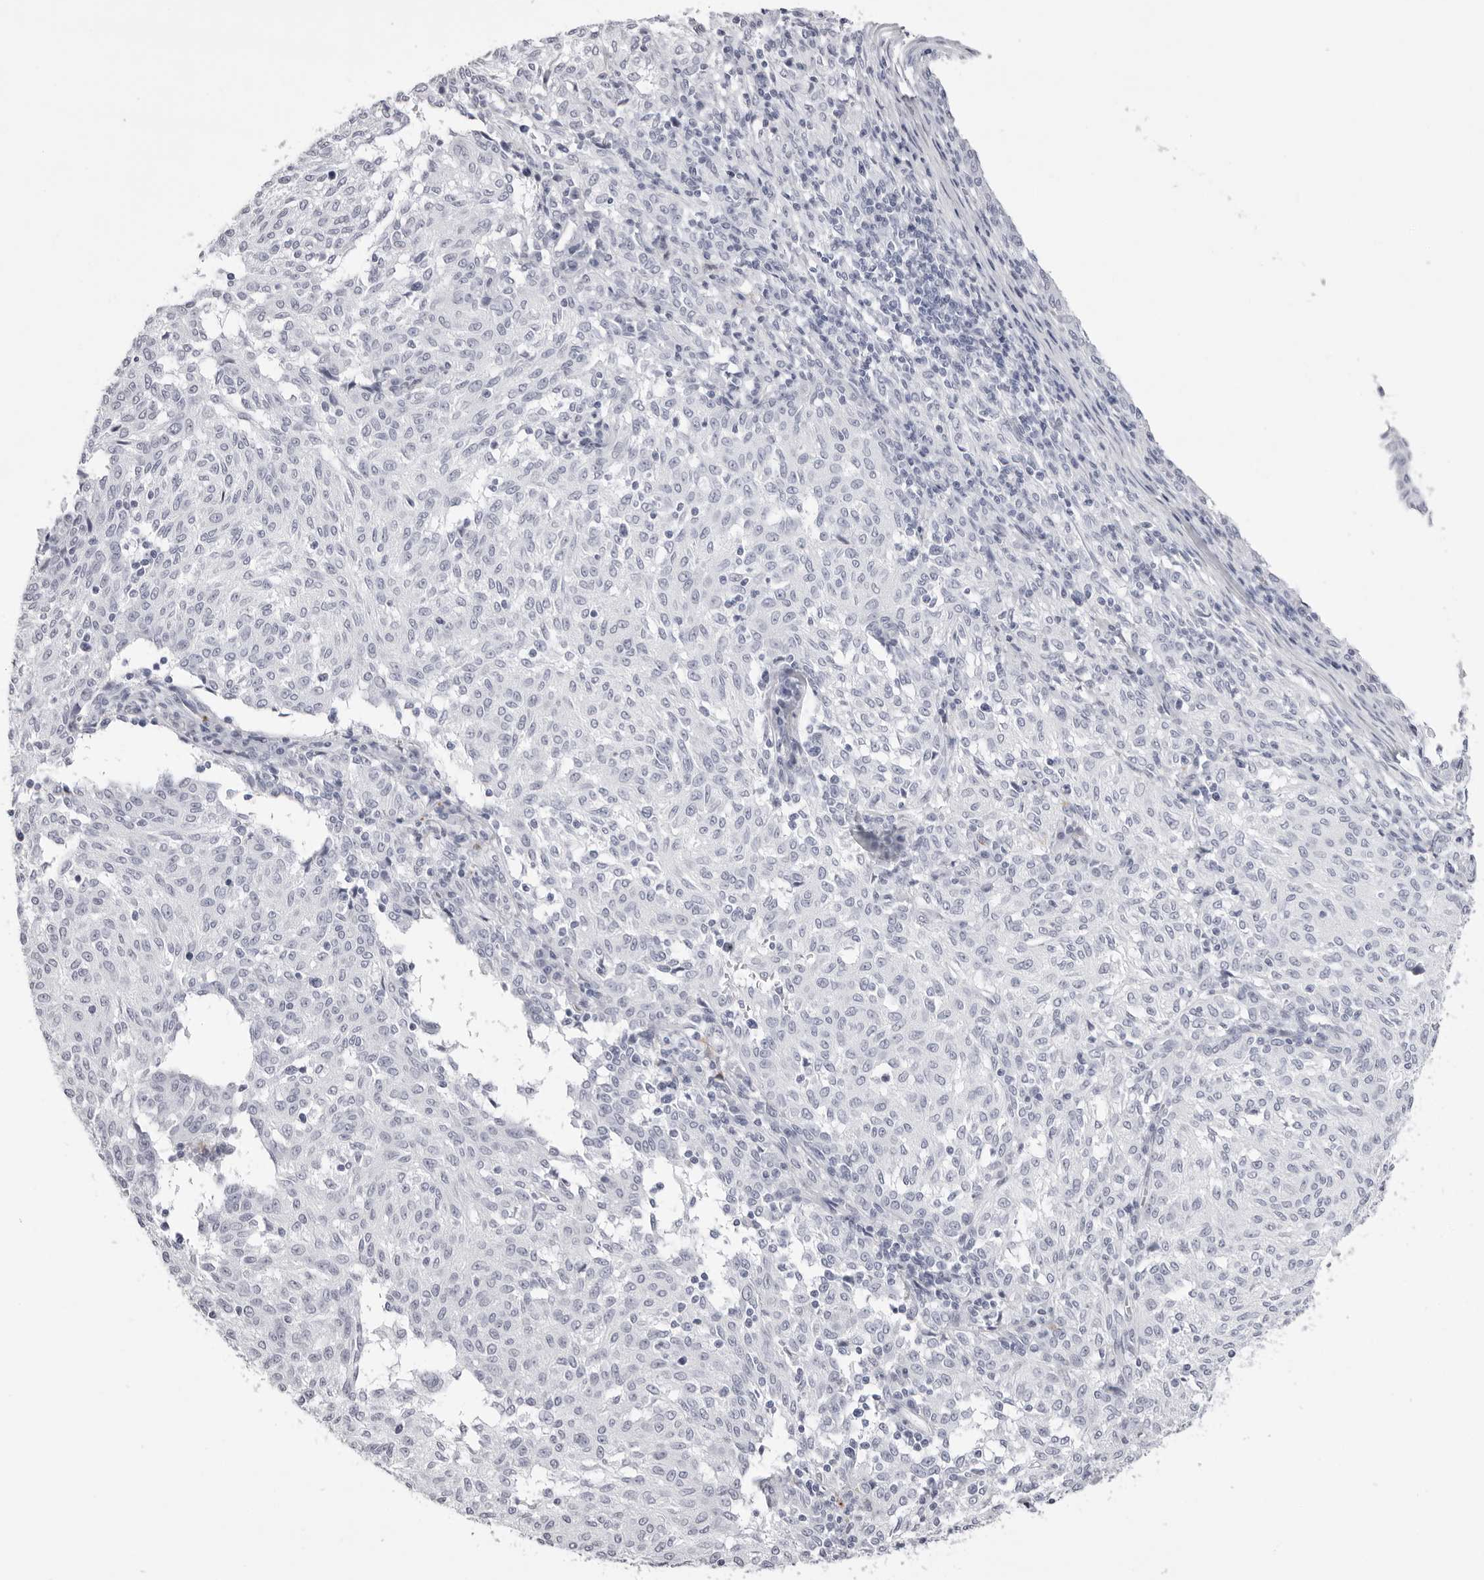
{"staining": {"intensity": "negative", "quantity": "none", "location": "none"}, "tissue": "melanoma", "cell_type": "Tumor cells", "image_type": "cancer", "snomed": [{"axis": "morphology", "description": "Malignant melanoma, NOS"}, {"axis": "topography", "description": "Skin"}], "caption": "Malignant melanoma was stained to show a protein in brown. There is no significant staining in tumor cells. (DAB (3,3'-diaminobenzidine) IHC visualized using brightfield microscopy, high magnification).", "gene": "RHO", "patient": {"sex": "female", "age": 72}}